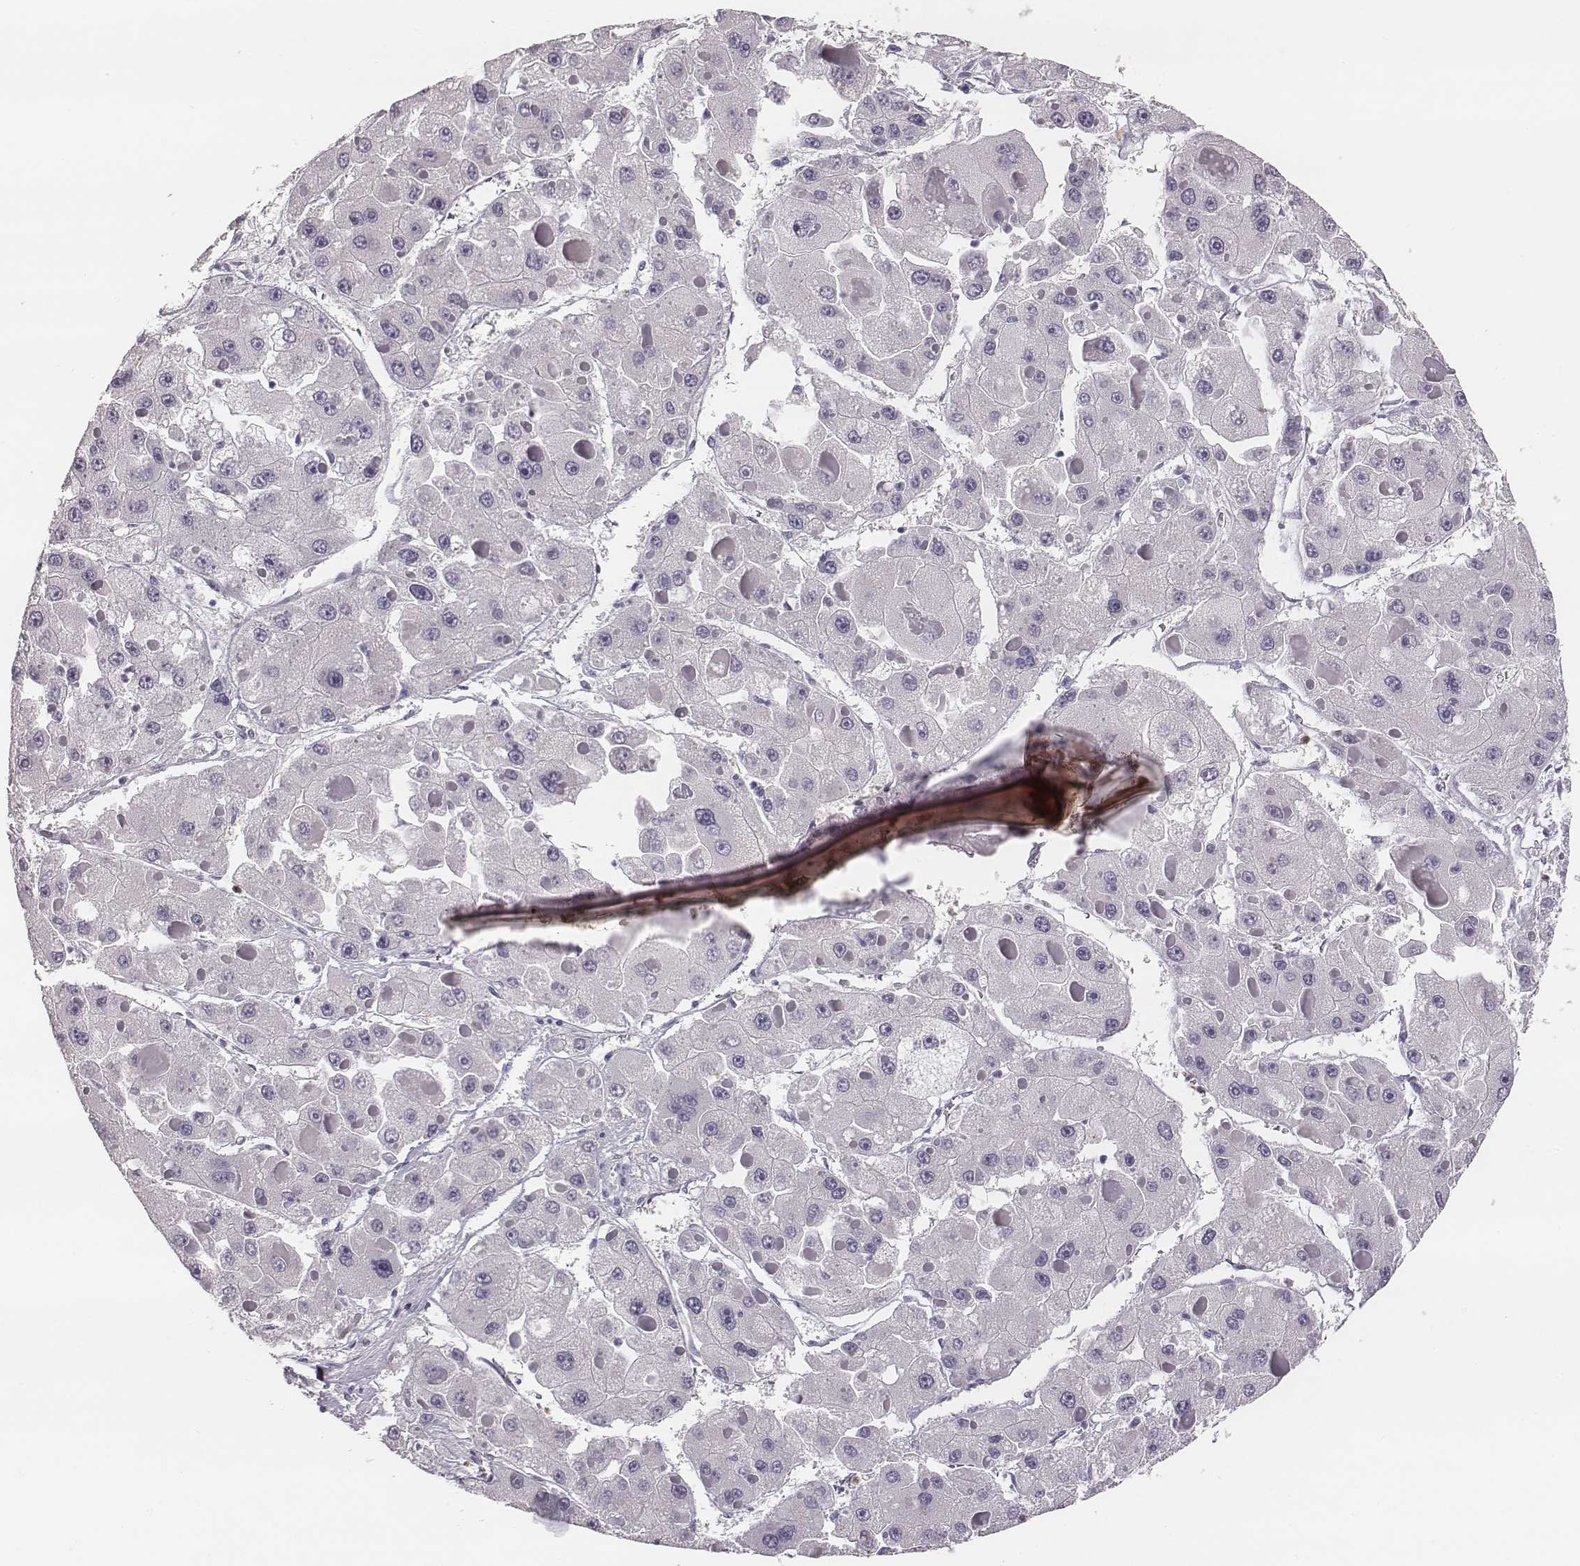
{"staining": {"intensity": "negative", "quantity": "none", "location": "none"}, "tissue": "liver cancer", "cell_type": "Tumor cells", "image_type": "cancer", "snomed": [{"axis": "morphology", "description": "Carcinoma, Hepatocellular, NOS"}, {"axis": "topography", "description": "Liver"}], "caption": "Liver hepatocellular carcinoma stained for a protein using immunohistochemistry reveals no staining tumor cells.", "gene": "KCNJ12", "patient": {"sex": "female", "age": 73}}